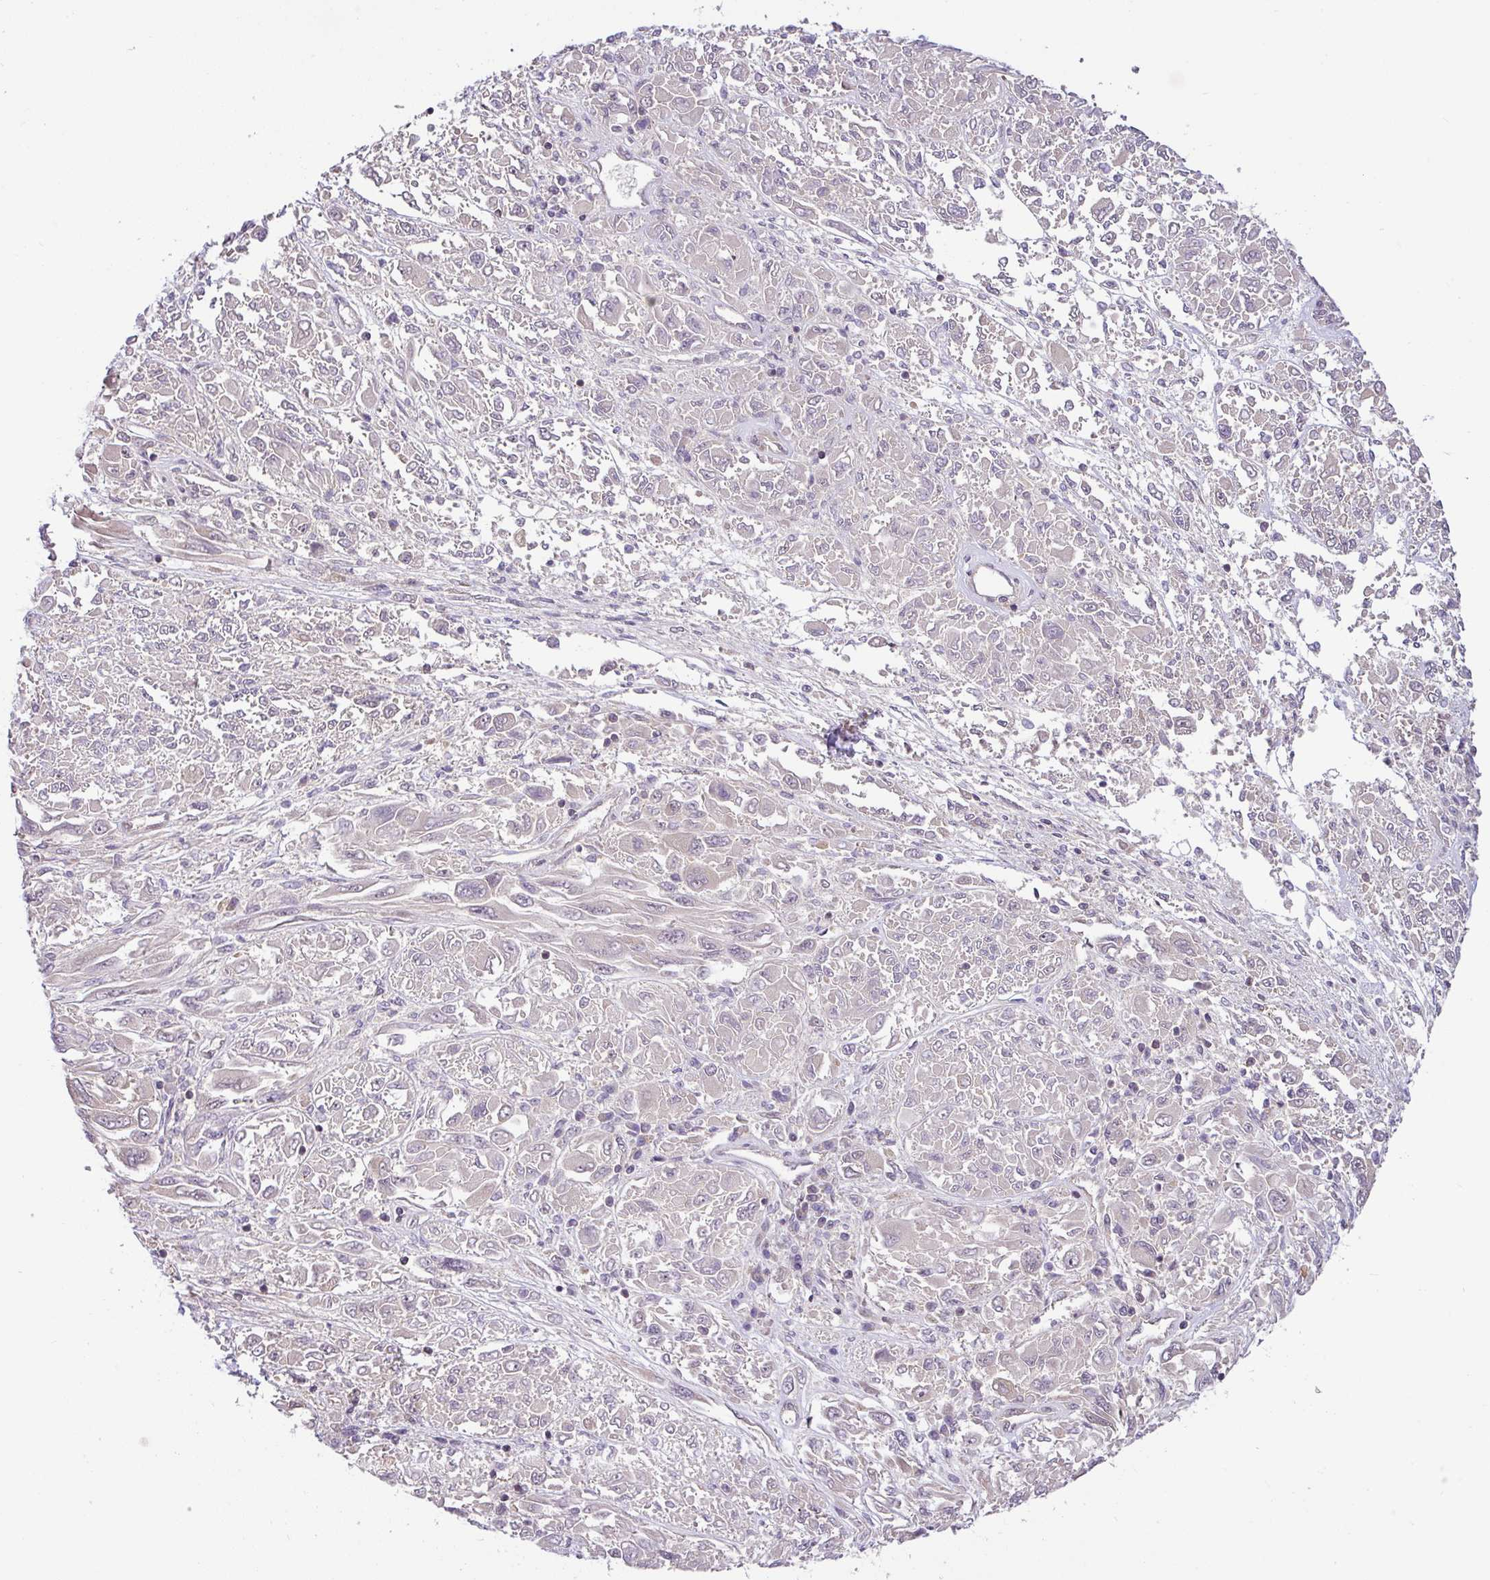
{"staining": {"intensity": "negative", "quantity": "none", "location": "none"}, "tissue": "melanoma", "cell_type": "Tumor cells", "image_type": "cancer", "snomed": [{"axis": "morphology", "description": "Malignant melanoma, NOS"}, {"axis": "topography", "description": "Skin"}], "caption": "Tumor cells are negative for brown protein staining in malignant melanoma.", "gene": "SHB", "patient": {"sex": "female", "age": 91}}